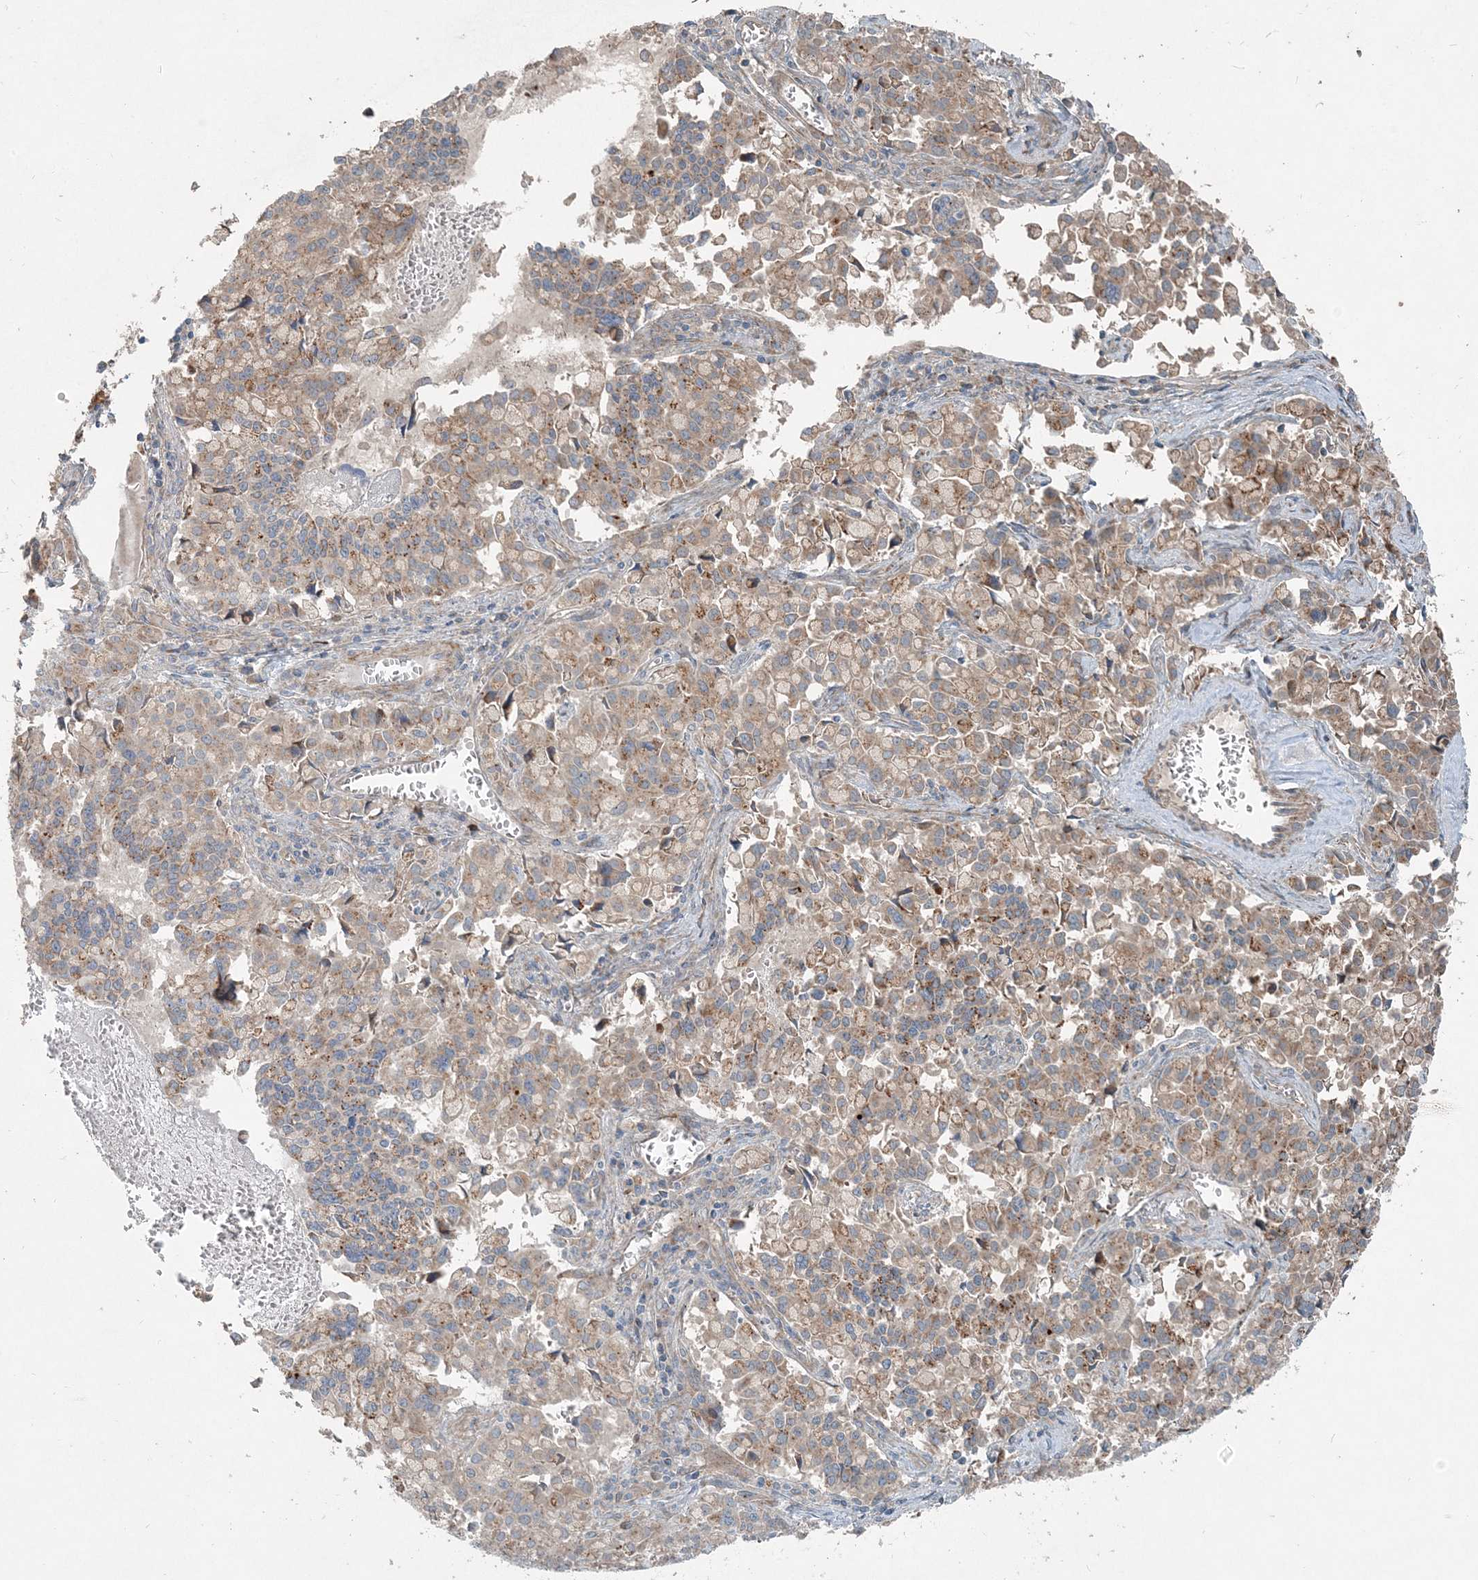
{"staining": {"intensity": "weak", "quantity": "25%-75%", "location": "cytoplasmic/membranous"}, "tissue": "pancreatic cancer", "cell_type": "Tumor cells", "image_type": "cancer", "snomed": [{"axis": "morphology", "description": "Adenocarcinoma, NOS"}, {"axis": "topography", "description": "Pancreas"}], "caption": "Pancreatic adenocarcinoma stained for a protein (brown) displays weak cytoplasmic/membranous positive expression in approximately 25%-75% of tumor cells.", "gene": "INTU", "patient": {"sex": "male", "age": 65}}